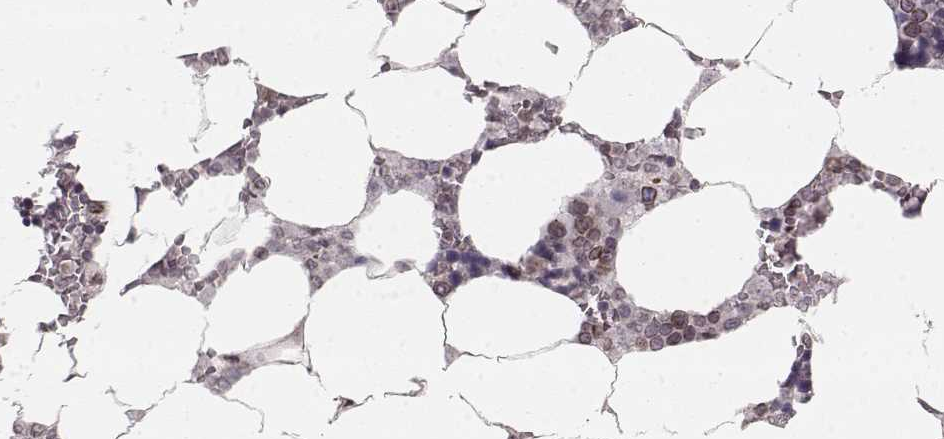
{"staining": {"intensity": "moderate", "quantity": "<25%", "location": "cytoplasmic/membranous,nuclear"}, "tissue": "bone marrow", "cell_type": "Hematopoietic cells", "image_type": "normal", "snomed": [{"axis": "morphology", "description": "Normal tissue, NOS"}, {"axis": "topography", "description": "Bone marrow"}], "caption": "Immunohistochemical staining of benign human bone marrow exhibits <25% levels of moderate cytoplasmic/membranous,nuclear protein staining in about <25% of hematopoietic cells. The protein is stained brown, and the nuclei are stained in blue (DAB IHC with brightfield microscopy, high magnification).", "gene": "DCAF12", "patient": {"sex": "male", "age": 63}}